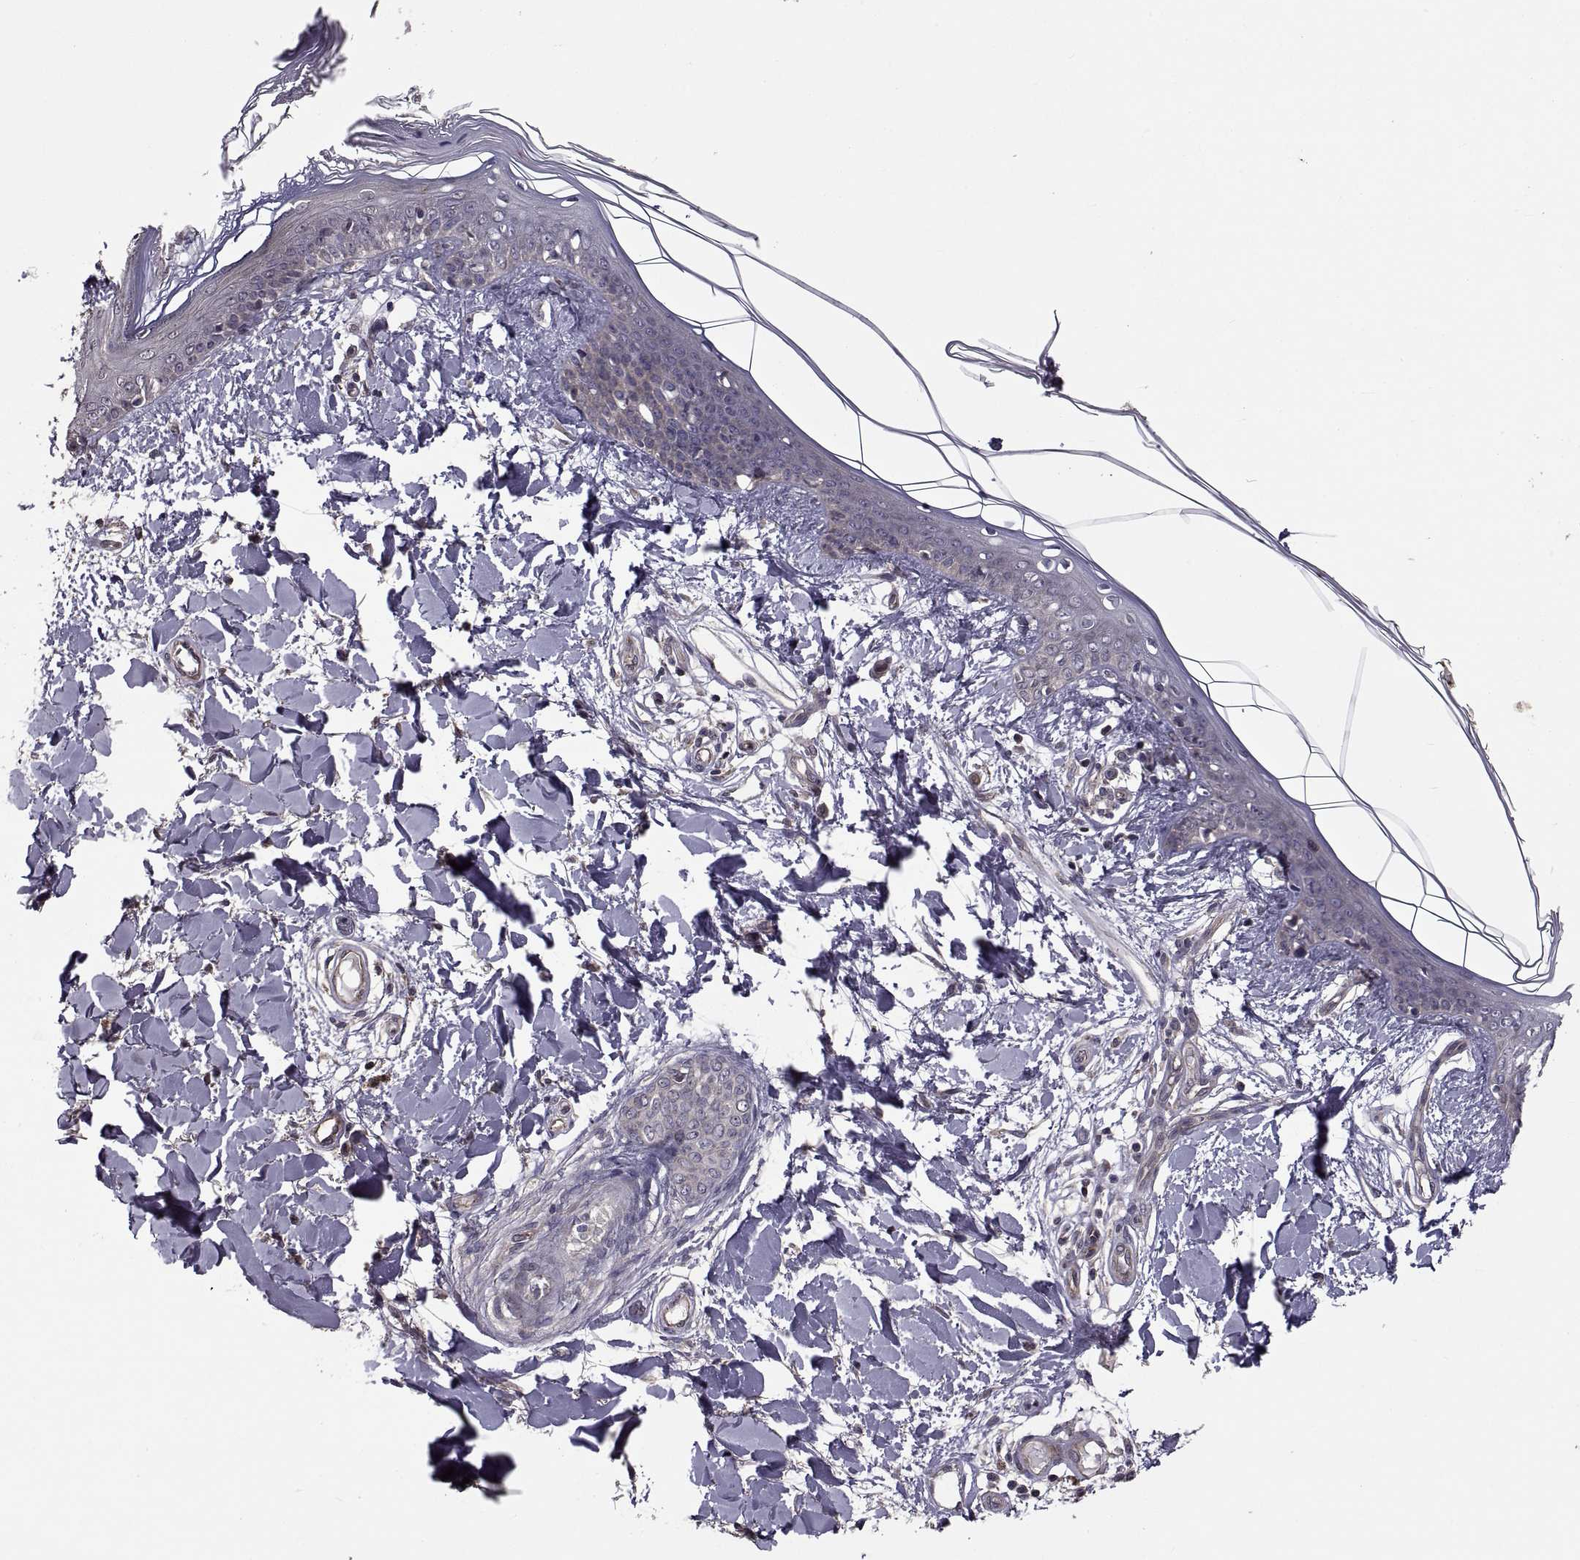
{"staining": {"intensity": "negative", "quantity": "none", "location": "none"}, "tissue": "skin", "cell_type": "Fibroblasts", "image_type": "normal", "snomed": [{"axis": "morphology", "description": "Normal tissue, NOS"}, {"axis": "topography", "description": "Skin"}], "caption": "DAB (3,3'-diaminobenzidine) immunohistochemical staining of unremarkable human skin shows no significant staining in fibroblasts. (Brightfield microscopy of DAB (3,3'-diaminobenzidine) immunohistochemistry at high magnification).", "gene": "PMM2", "patient": {"sex": "female", "age": 34}}